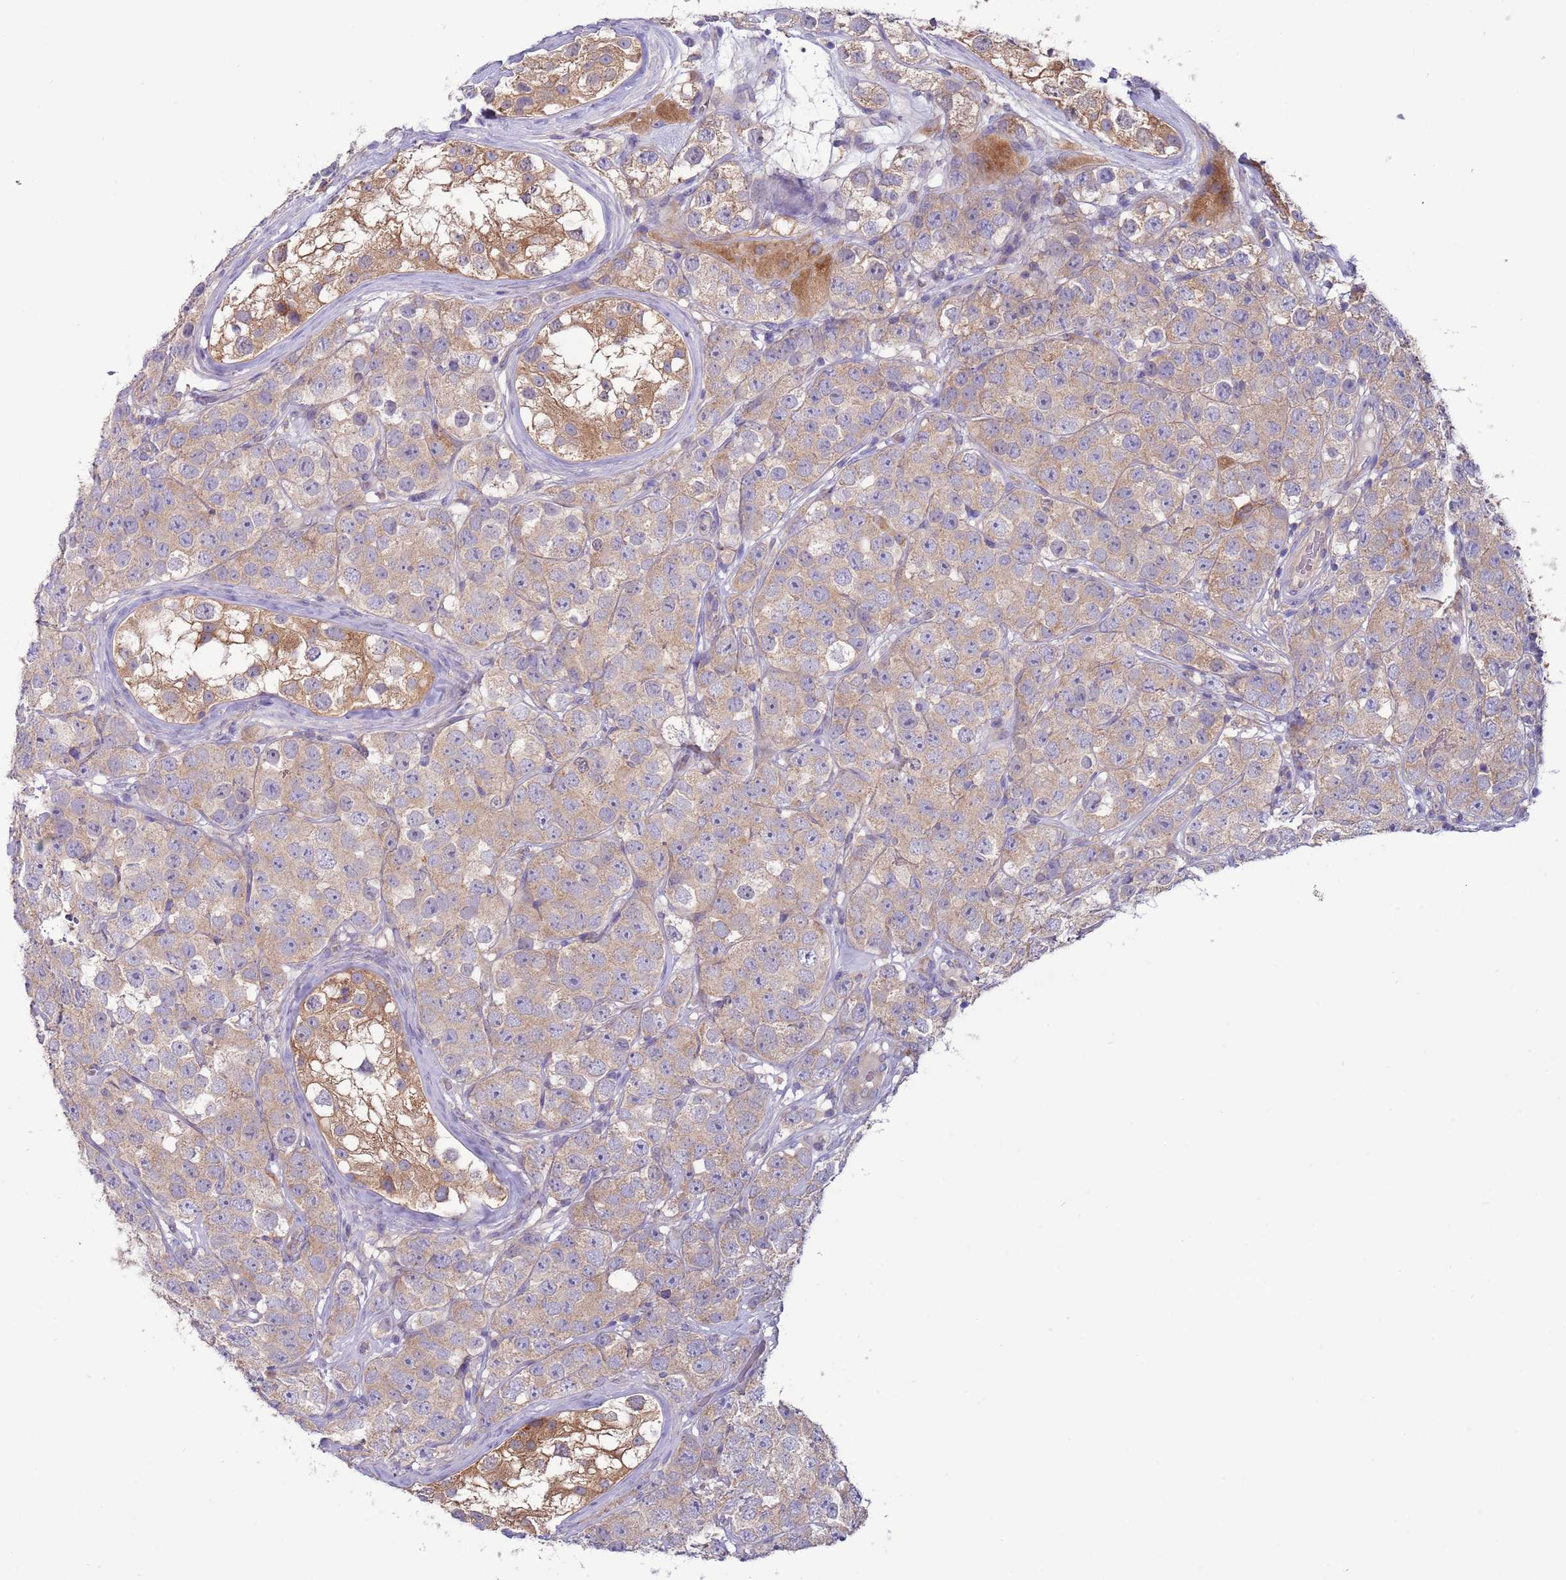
{"staining": {"intensity": "weak", "quantity": "25%-75%", "location": "cytoplasmic/membranous"}, "tissue": "testis cancer", "cell_type": "Tumor cells", "image_type": "cancer", "snomed": [{"axis": "morphology", "description": "Seminoma, NOS"}, {"axis": "topography", "description": "Testis"}], "caption": "Seminoma (testis) was stained to show a protein in brown. There is low levels of weak cytoplasmic/membranous positivity in about 25%-75% of tumor cells.", "gene": "UQCRQ", "patient": {"sex": "male", "age": 28}}